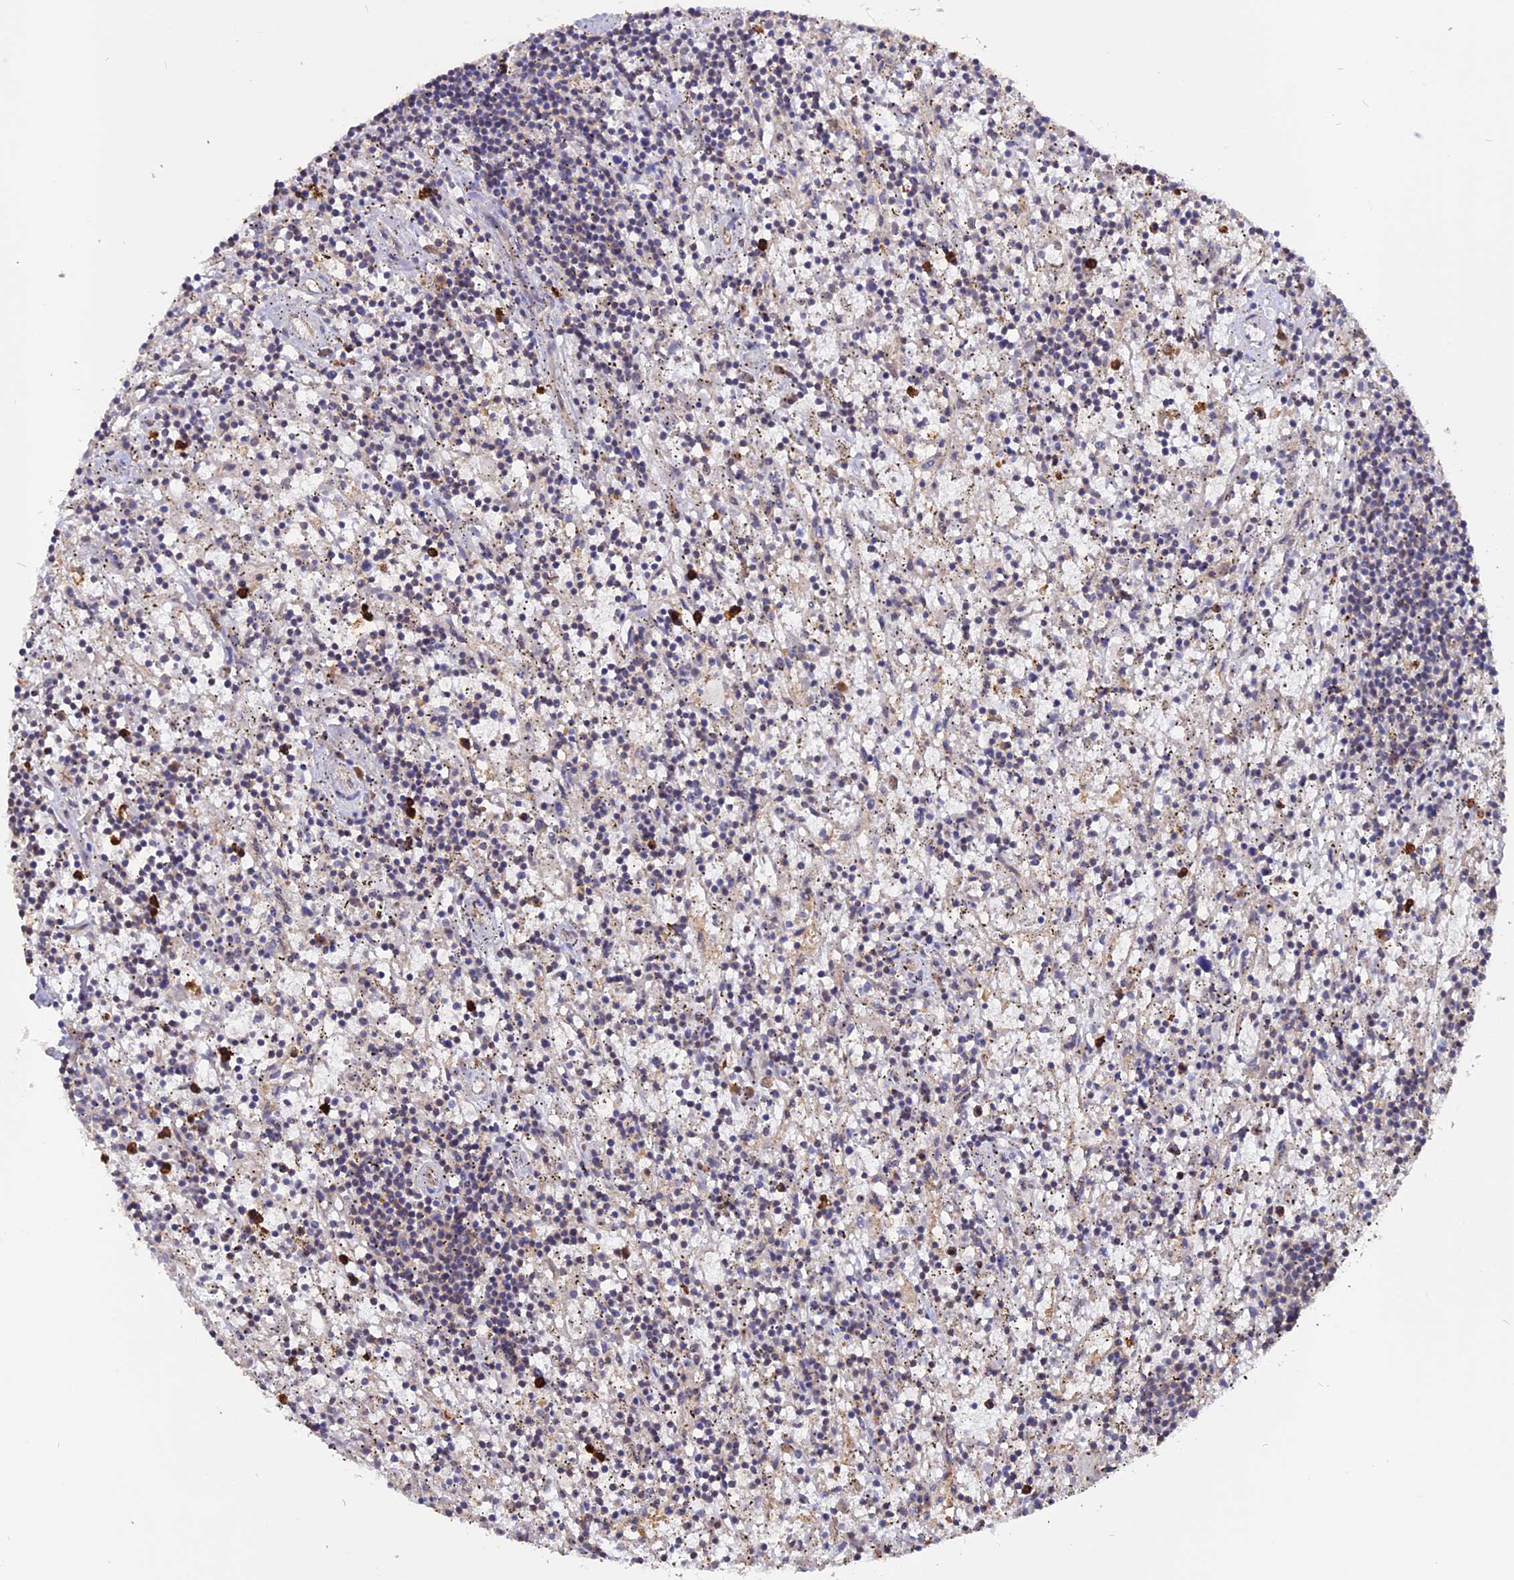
{"staining": {"intensity": "negative", "quantity": "none", "location": "none"}, "tissue": "lymphoma", "cell_type": "Tumor cells", "image_type": "cancer", "snomed": [{"axis": "morphology", "description": "Malignant lymphoma, non-Hodgkin's type, Low grade"}, {"axis": "topography", "description": "Spleen"}], "caption": "An image of malignant lymphoma, non-Hodgkin's type (low-grade) stained for a protein shows no brown staining in tumor cells. (DAB immunohistochemistry (IHC), high magnification).", "gene": "CARMIL2", "patient": {"sex": "male", "age": 76}}